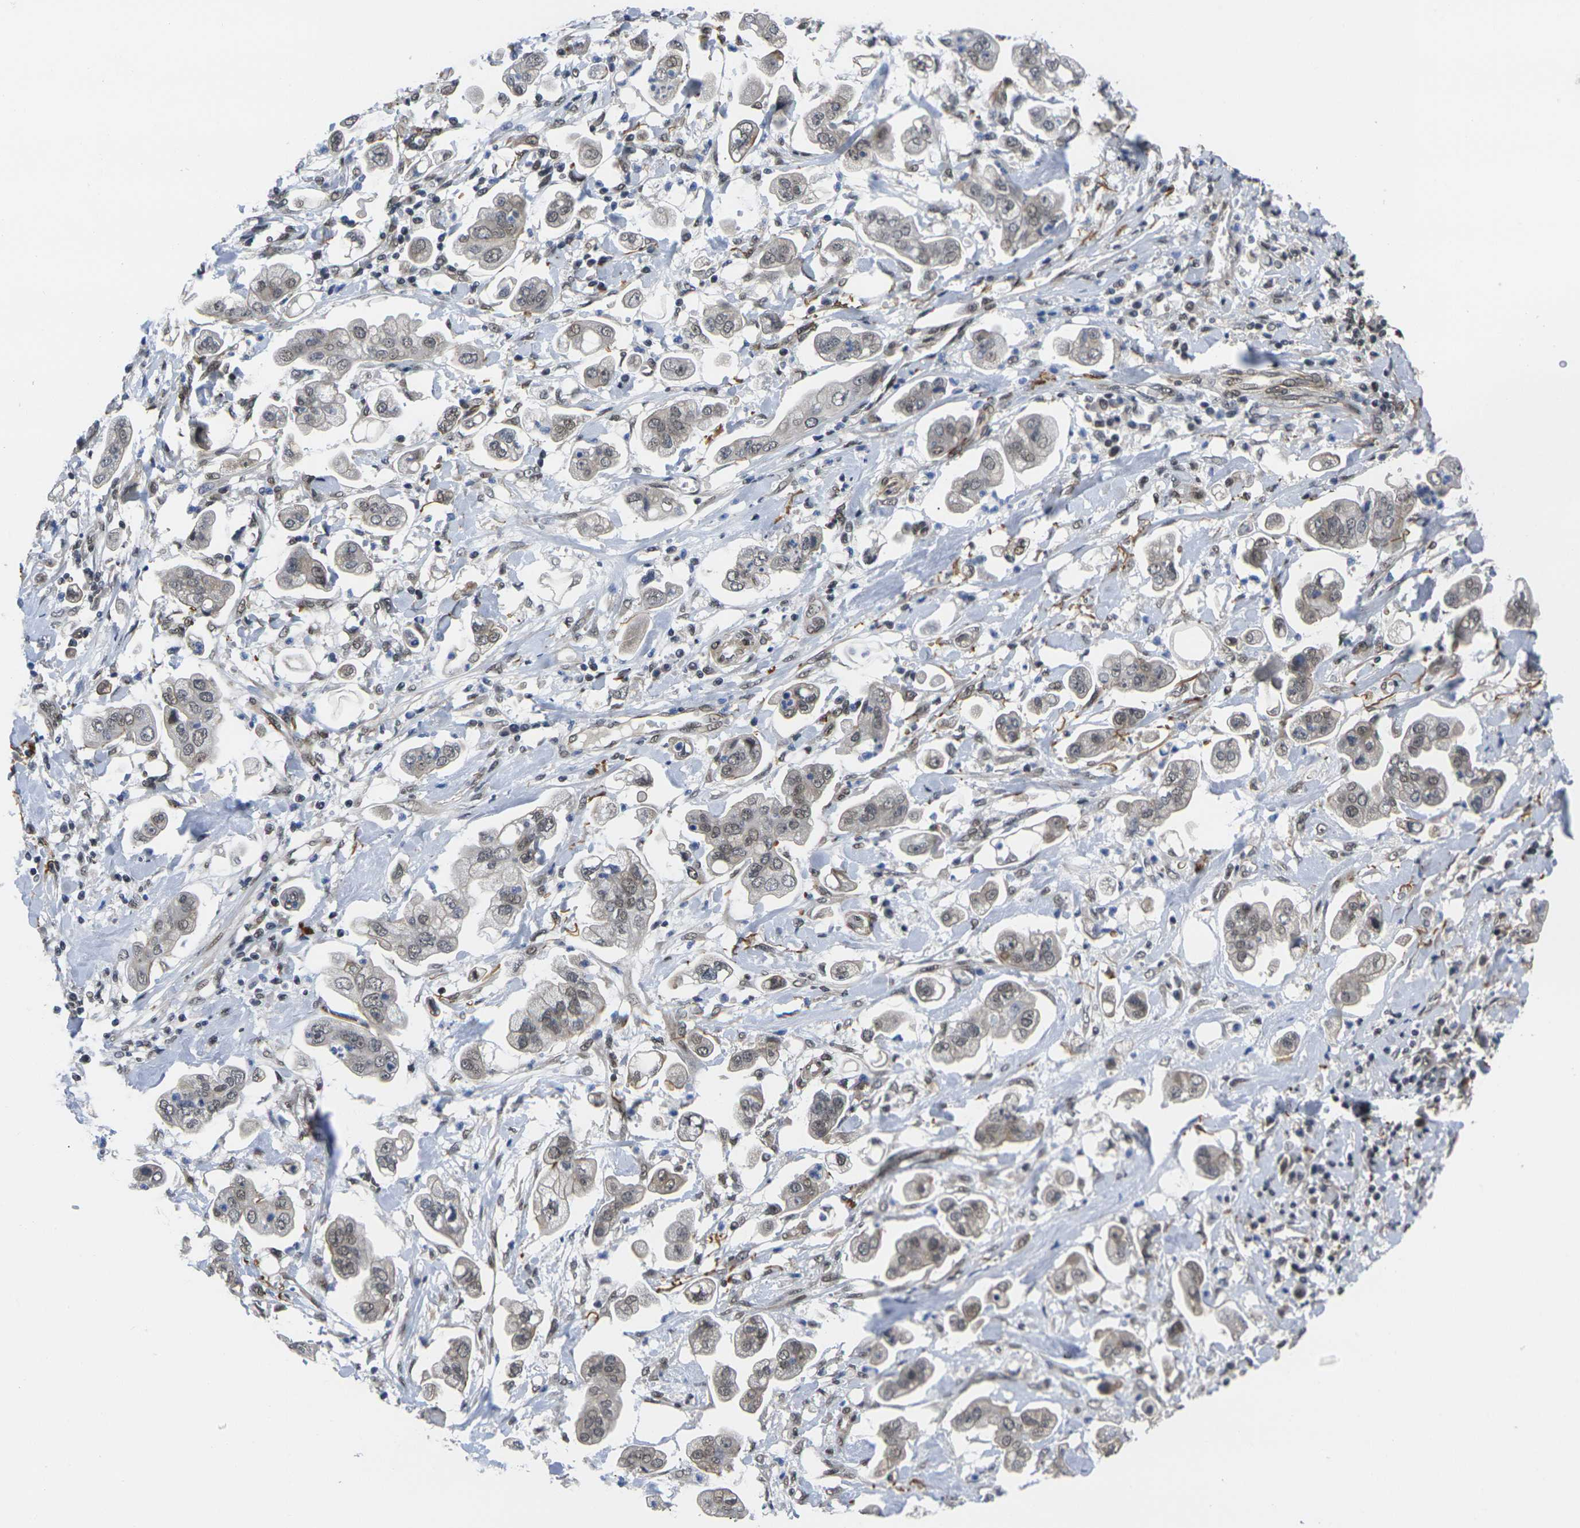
{"staining": {"intensity": "weak", "quantity": ">75%", "location": "cytoplasmic/membranous,nuclear"}, "tissue": "stomach cancer", "cell_type": "Tumor cells", "image_type": "cancer", "snomed": [{"axis": "morphology", "description": "Adenocarcinoma, NOS"}, {"axis": "topography", "description": "Stomach"}], "caption": "Adenocarcinoma (stomach) stained with a brown dye displays weak cytoplasmic/membranous and nuclear positive positivity in about >75% of tumor cells.", "gene": "RBM7", "patient": {"sex": "male", "age": 62}}